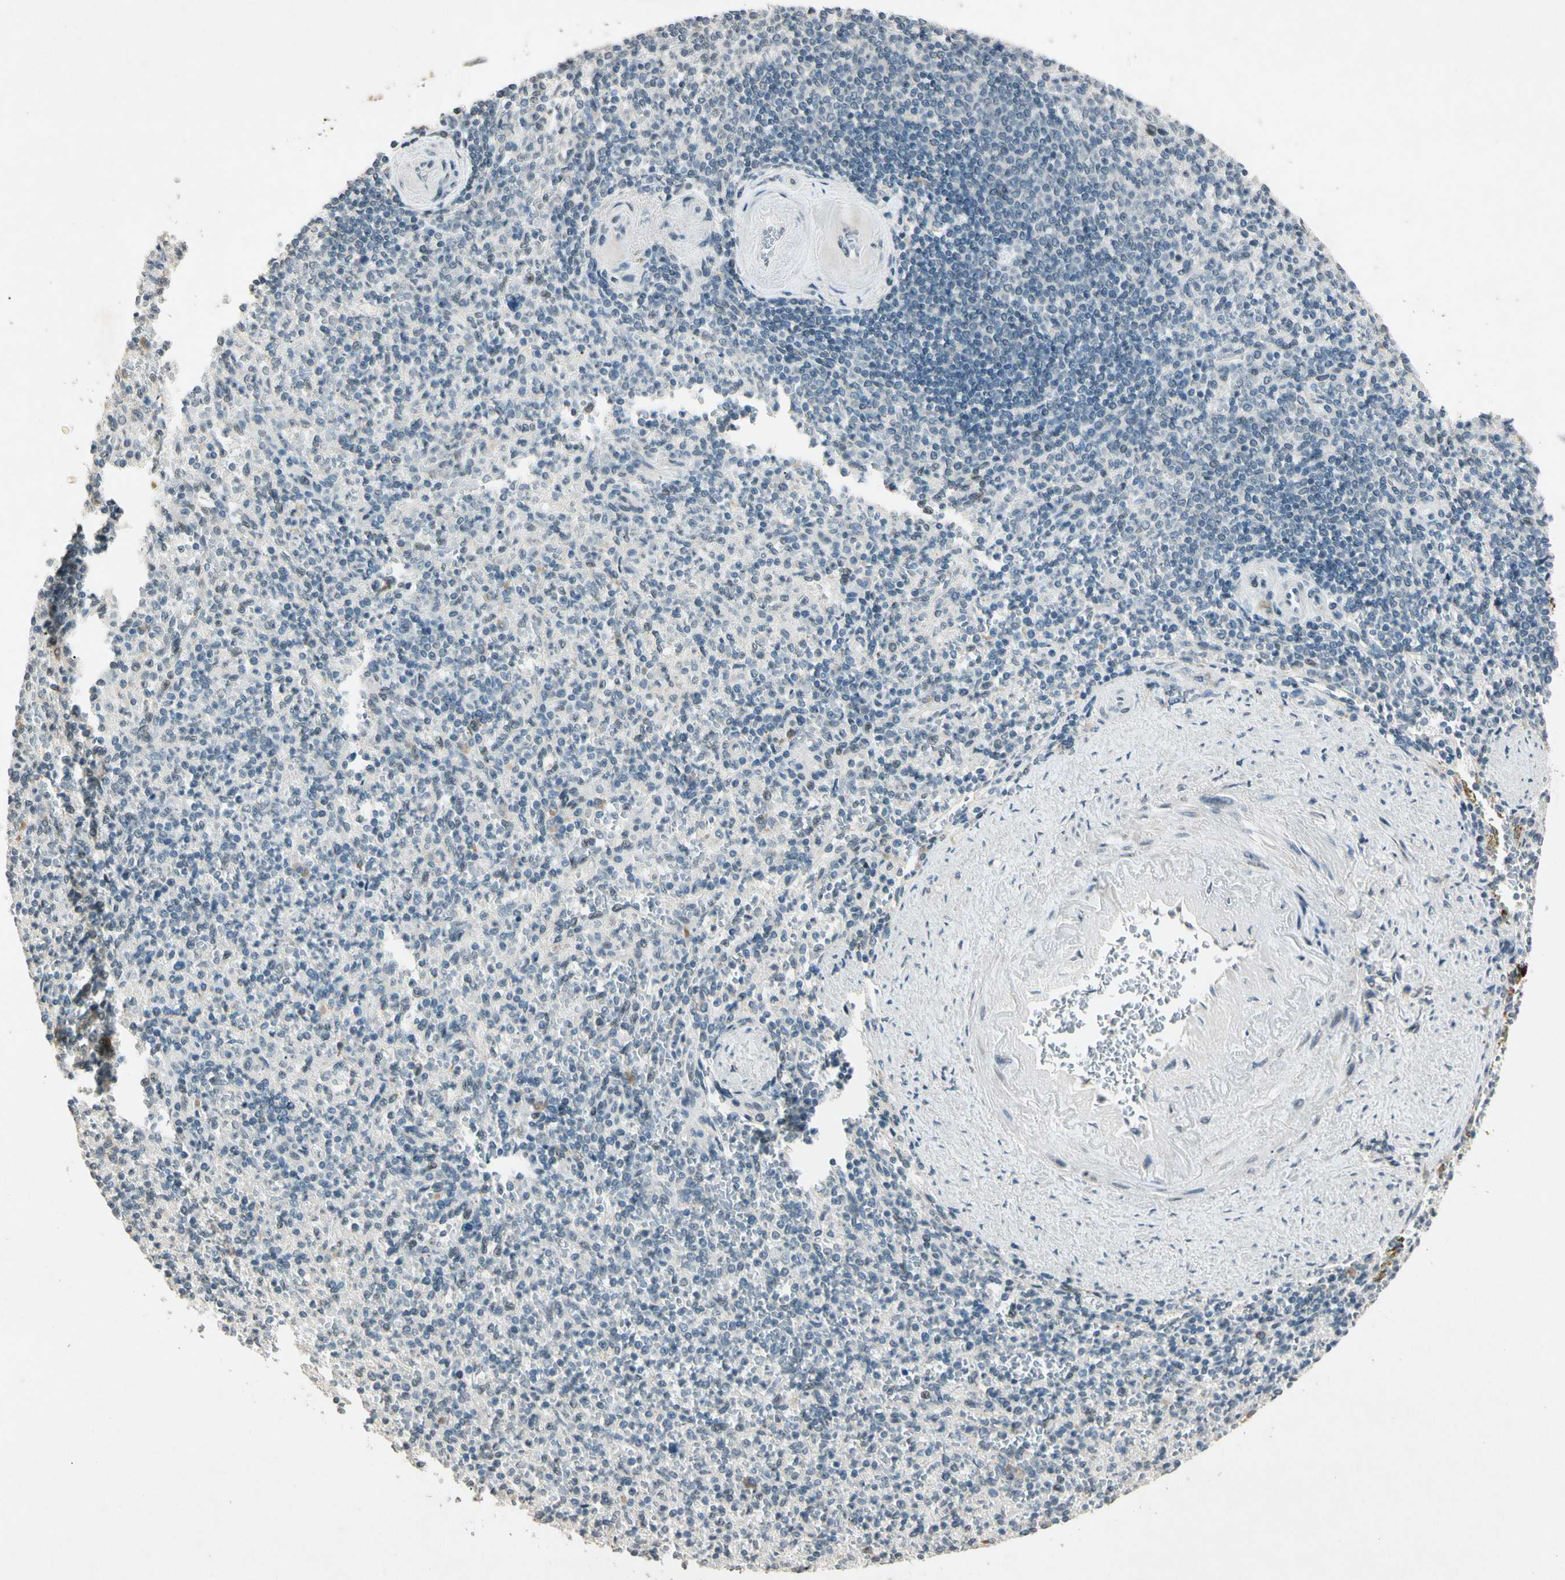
{"staining": {"intensity": "weak", "quantity": "25%-75%", "location": "nuclear"}, "tissue": "spleen", "cell_type": "Cells in red pulp", "image_type": "normal", "snomed": [{"axis": "morphology", "description": "Normal tissue, NOS"}, {"axis": "topography", "description": "Spleen"}], "caption": "The image reveals a brown stain indicating the presence of a protein in the nuclear of cells in red pulp in spleen. (brown staining indicates protein expression, while blue staining denotes nuclei).", "gene": "ZBTB4", "patient": {"sex": "female", "age": 74}}